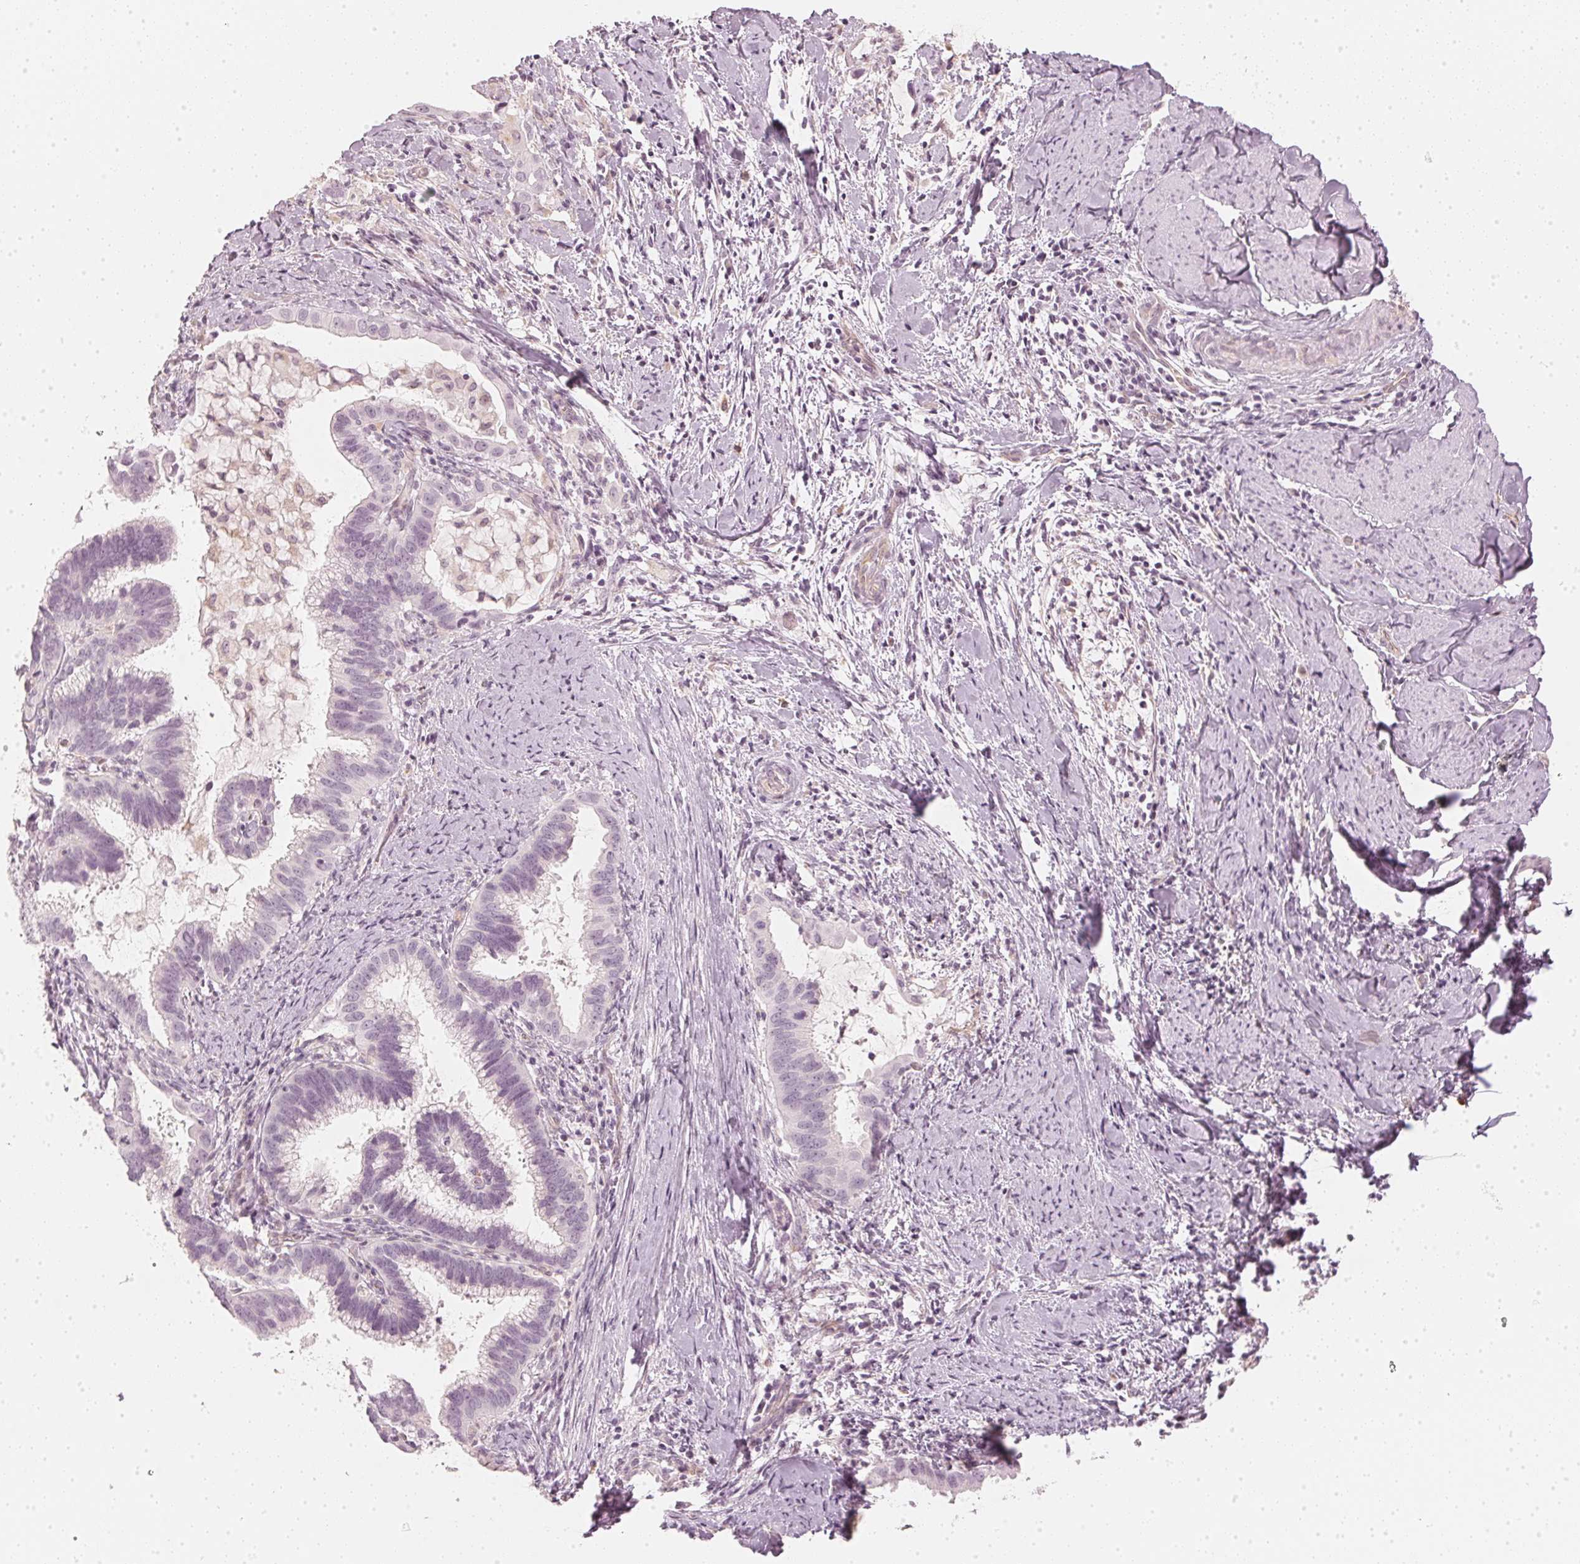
{"staining": {"intensity": "negative", "quantity": "none", "location": "none"}, "tissue": "cervical cancer", "cell_type": "Tumor cells", "image_type": "cancer", "snomed": [{"axis": "morphology", "description": "Adenocarcinoma, NOS"}, {"axis": "topography", "description": "Cervix"}], "caption": "Tumor cells show no significant positivity in cervical cancer.", "gene": "APLP1", "patient": {"sex": "female", "age": 61}}